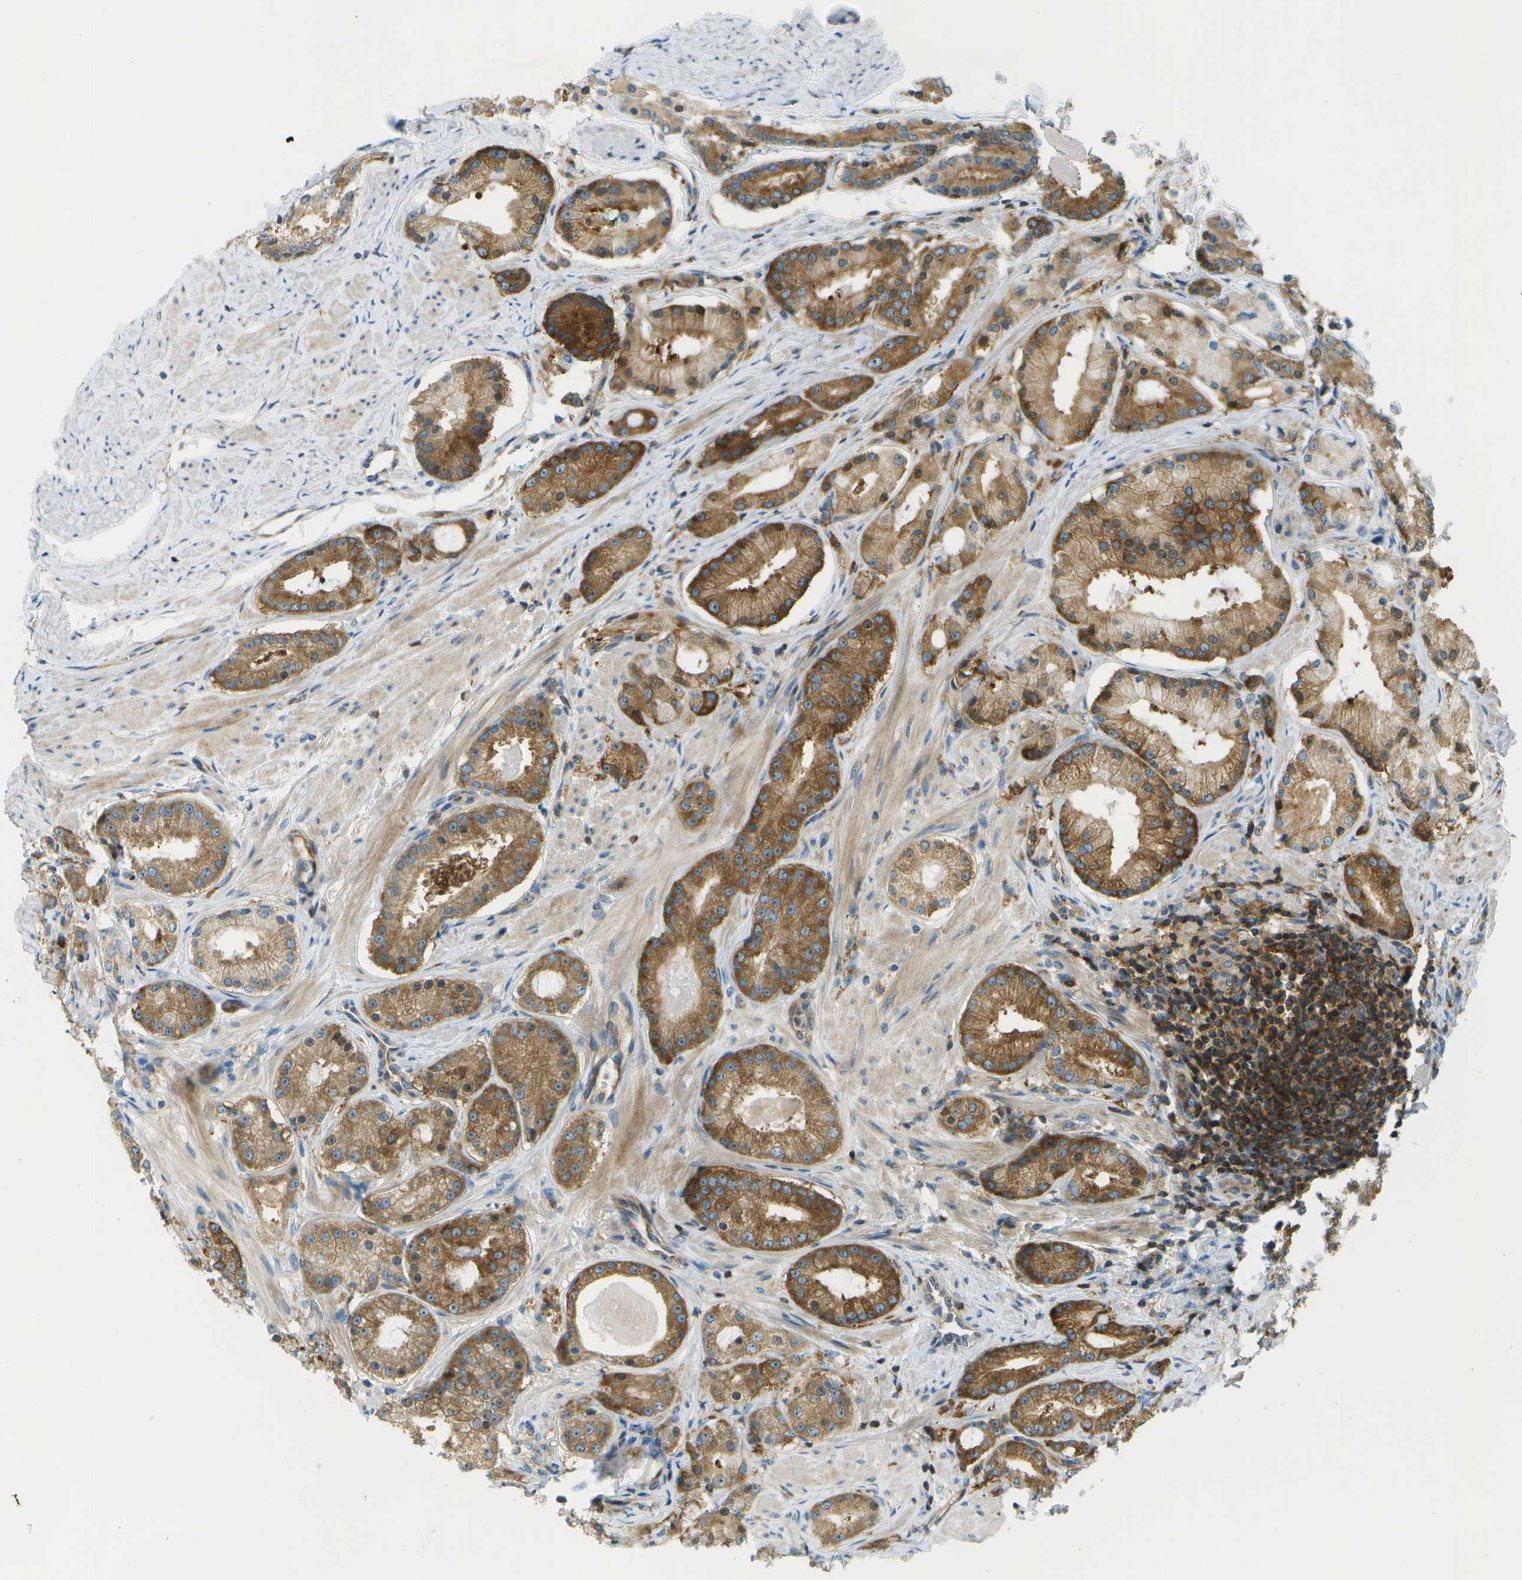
{"staining": {"intensity": "moderate", "quantity": ">75%", "location": "cytoplasmic/membranous"}, "tissue": "prostate cancer", "cell_type": "Tumor cells", "image_type": "cancer", "snomed": [{"axis": "morphology", "description": "Adenocarcinoma, Low grade"}, {"axis": "topography", "description": "Prostate"}], "caption": "The photomicrograph exhibits staining of low-grade adenocarcinoma (prostate), revealing moderate cytoplasmic/membranous protein expression (brown color) within tumor cells. (DAB (3,3'-diaminobenzidine) IHC with brightfield microscopy, high magnification).", "gene": "TMTC1", "patient": {"sex": "male", "age": 63}}